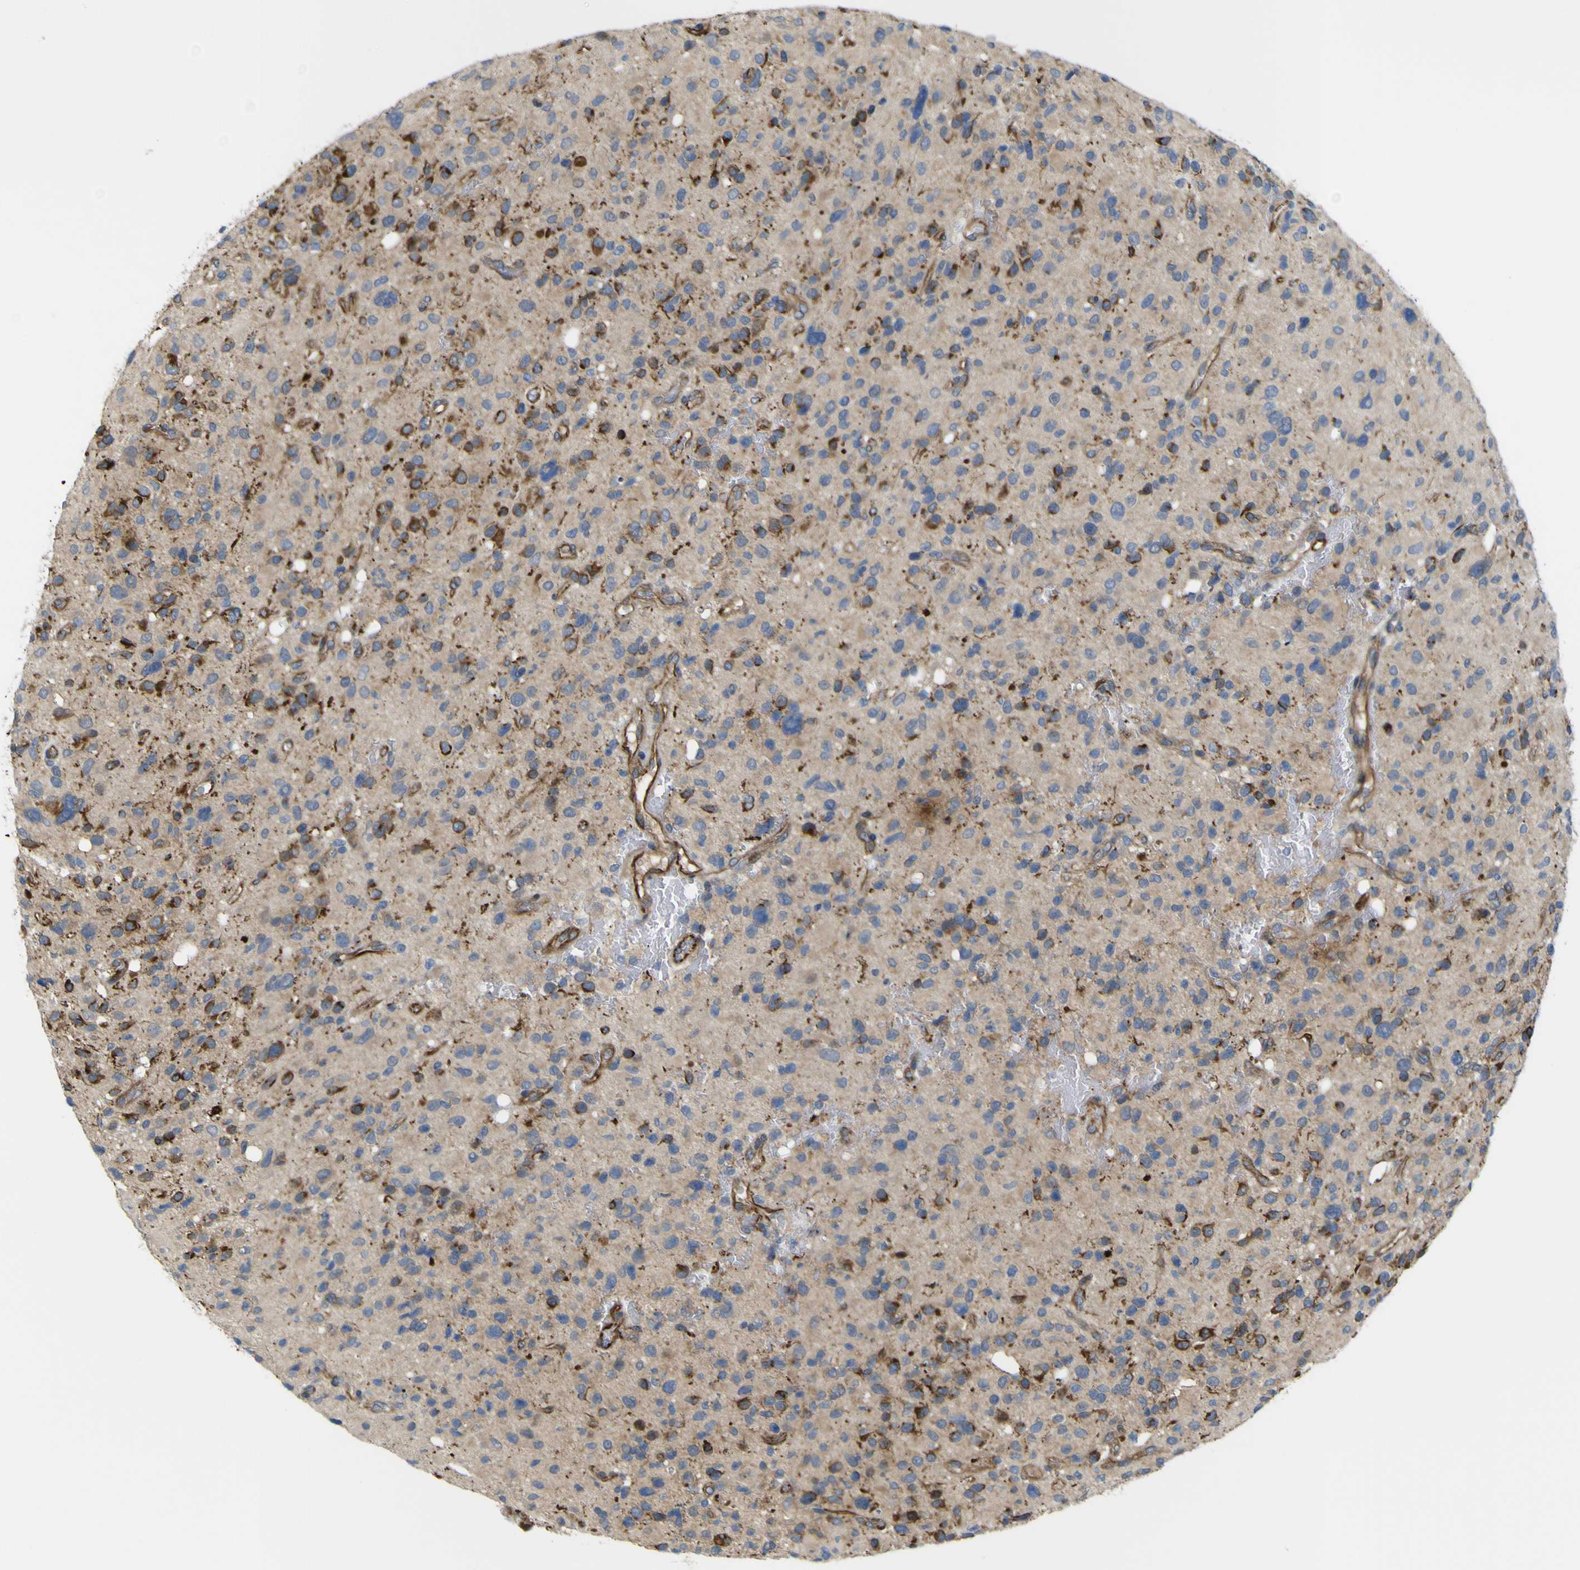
{"staining": {"intensity": "moderate", "quantity": "25%-75%", "location": "cytoplasmic/membranous"}, "tissue": "glioma", "cell_type": "Tumor cells", "image_type": "cancer", "snomed": [{"axis": "morphology", "description": "Glioma, malignant, High grade"}, {"axis": "topography", "description": "Brain"}], "caption": "Tumor cells show medium levels of moderate cytoplasmic/membranous staining in about 25%-75% of cells in human glioma.", "gene": "JPH1", "patient": {"sex": "male", "age": 48}}